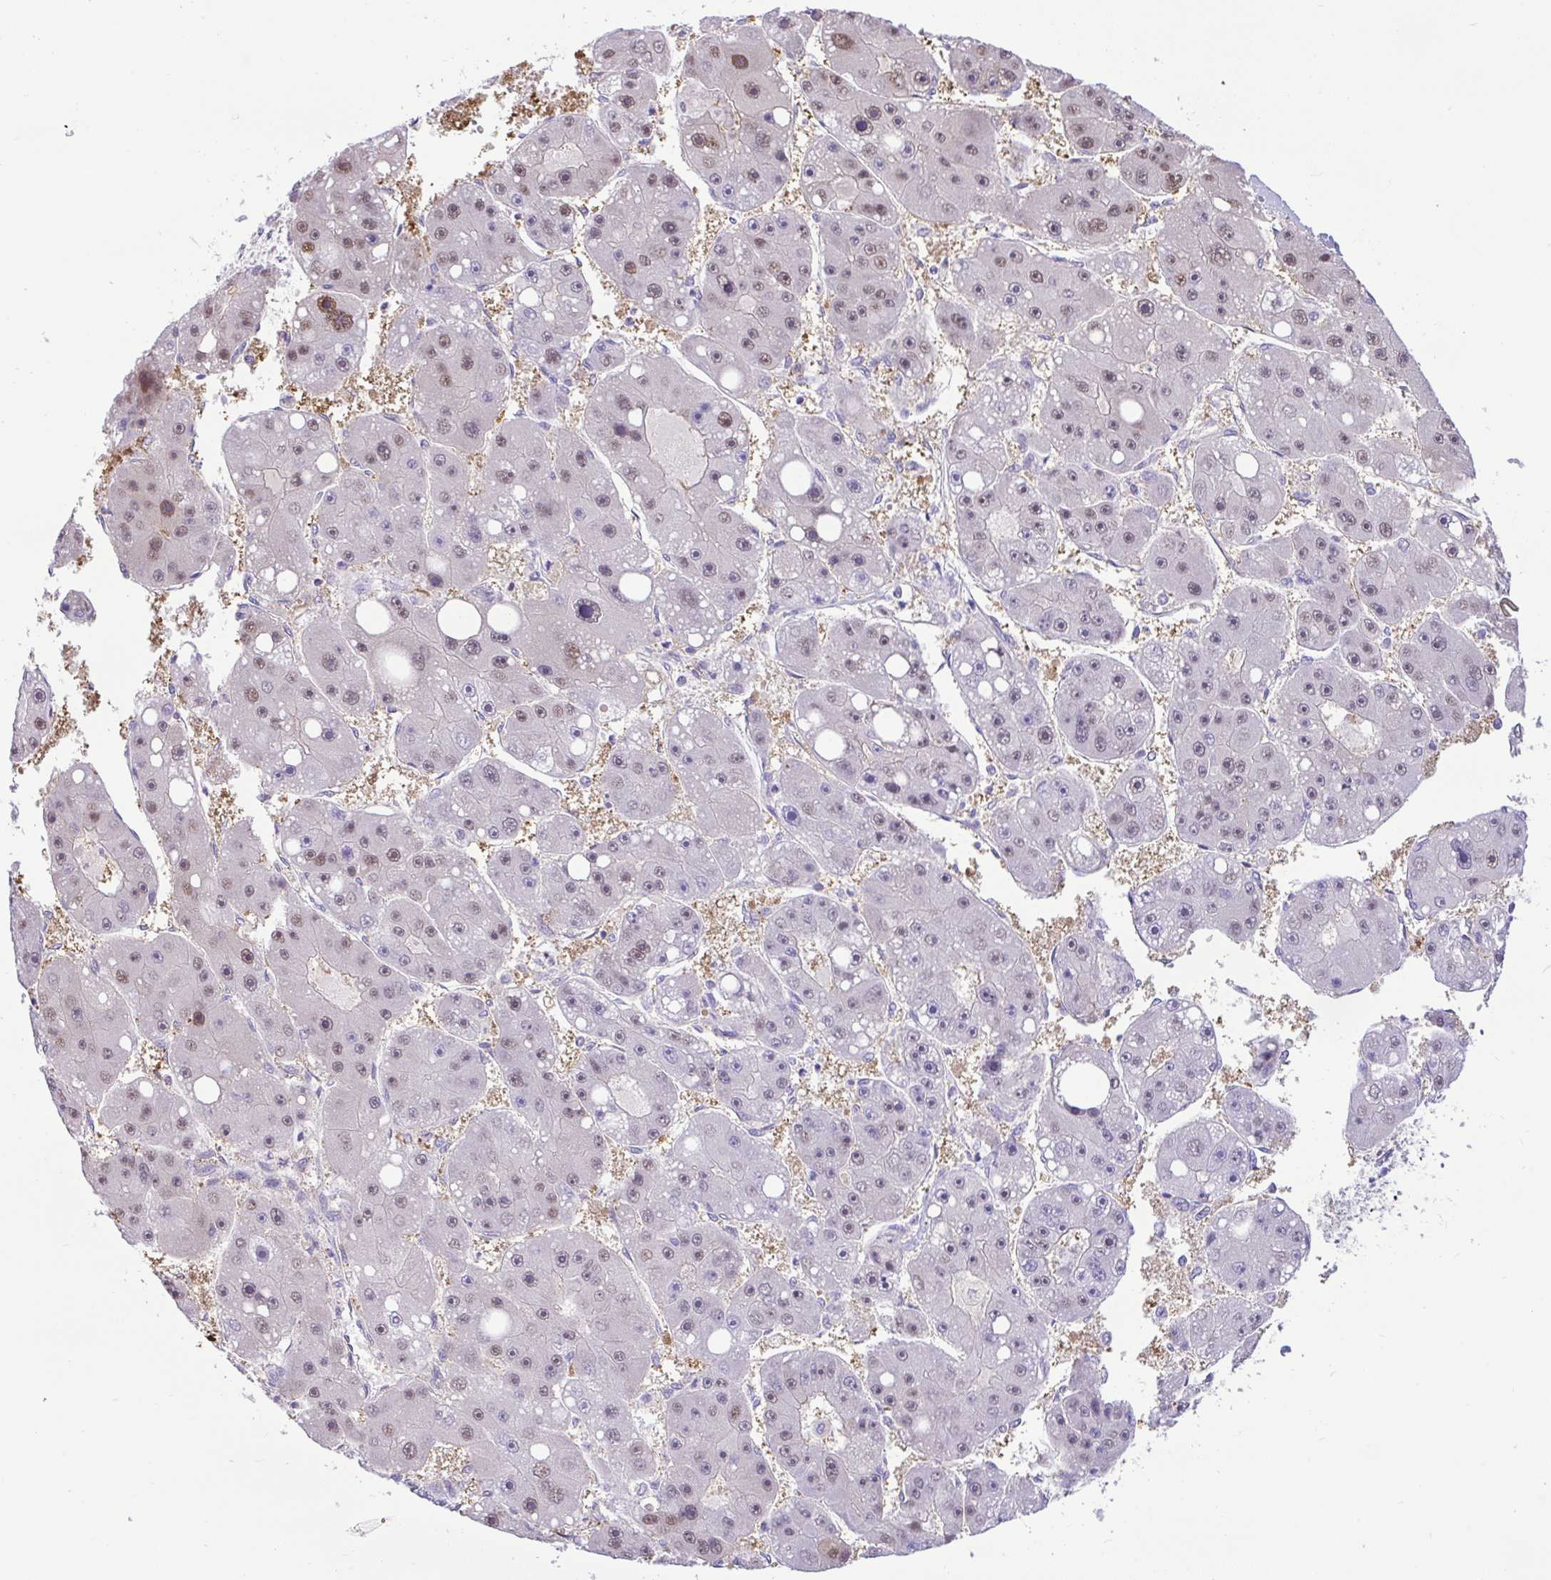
{"staining": {"intensity": "weak", "quantity": "25%-75%", "location": "nuclear"}, "tissue": "liver cancer", "cell_type": "Tumor cells", "image_type": "cancer", "snomed": [{"axis": "morphology", "description": "Carcinoma, Hepatocellular, NOS"}, {"axis": "topography", "description": "Liver"}], "caption": "Liver cancer tissue reveals weak nuclear staining in approximately 25%-75% of tumor cells, visualized by immunohistochemistry.", "gene": "ZNF485", "patient": {"sex": "female", "age": 61}}